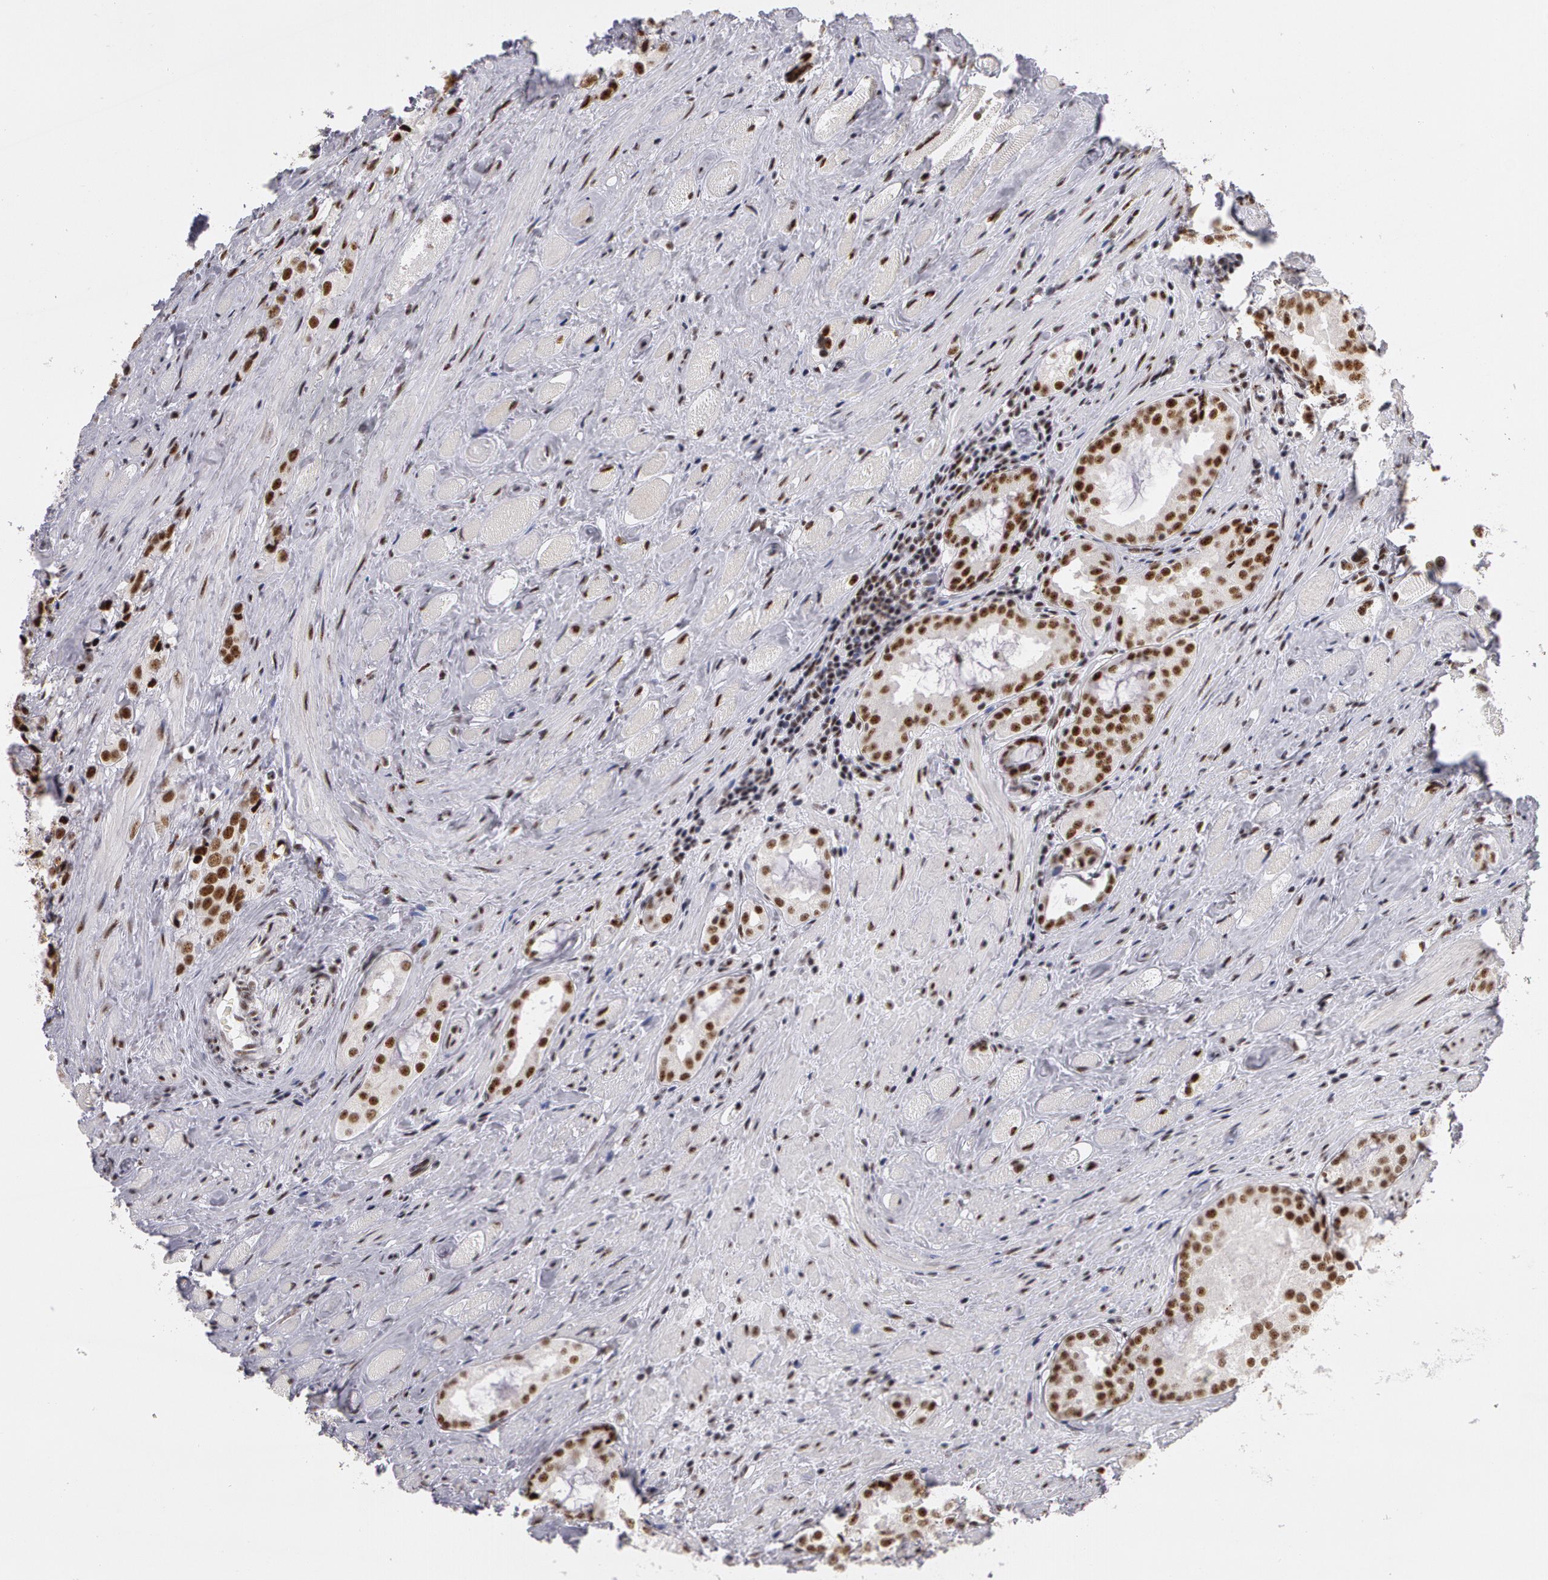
{"staining": {"intensity": "moderate", "quantity": ">75%", "location": "nuclear"}, "tissue": "prostate cancer", "cell_type": "Tumor cells", "image_type": "cancer", "snomed": [{"axis": "morphology", "description": "Adenocarcinoma, Medium grade"}, {"axis": "topography", "description": "Prostate"}], "caption": "Immunohistochemical staining of adenocarcinoma (medium-grade) (prostate) exhibits medium levels of moderate nuclear positivity in about >75% of tumor cells.", "gene": "PNN", "patient": {"sex": "male", "age": 73}}